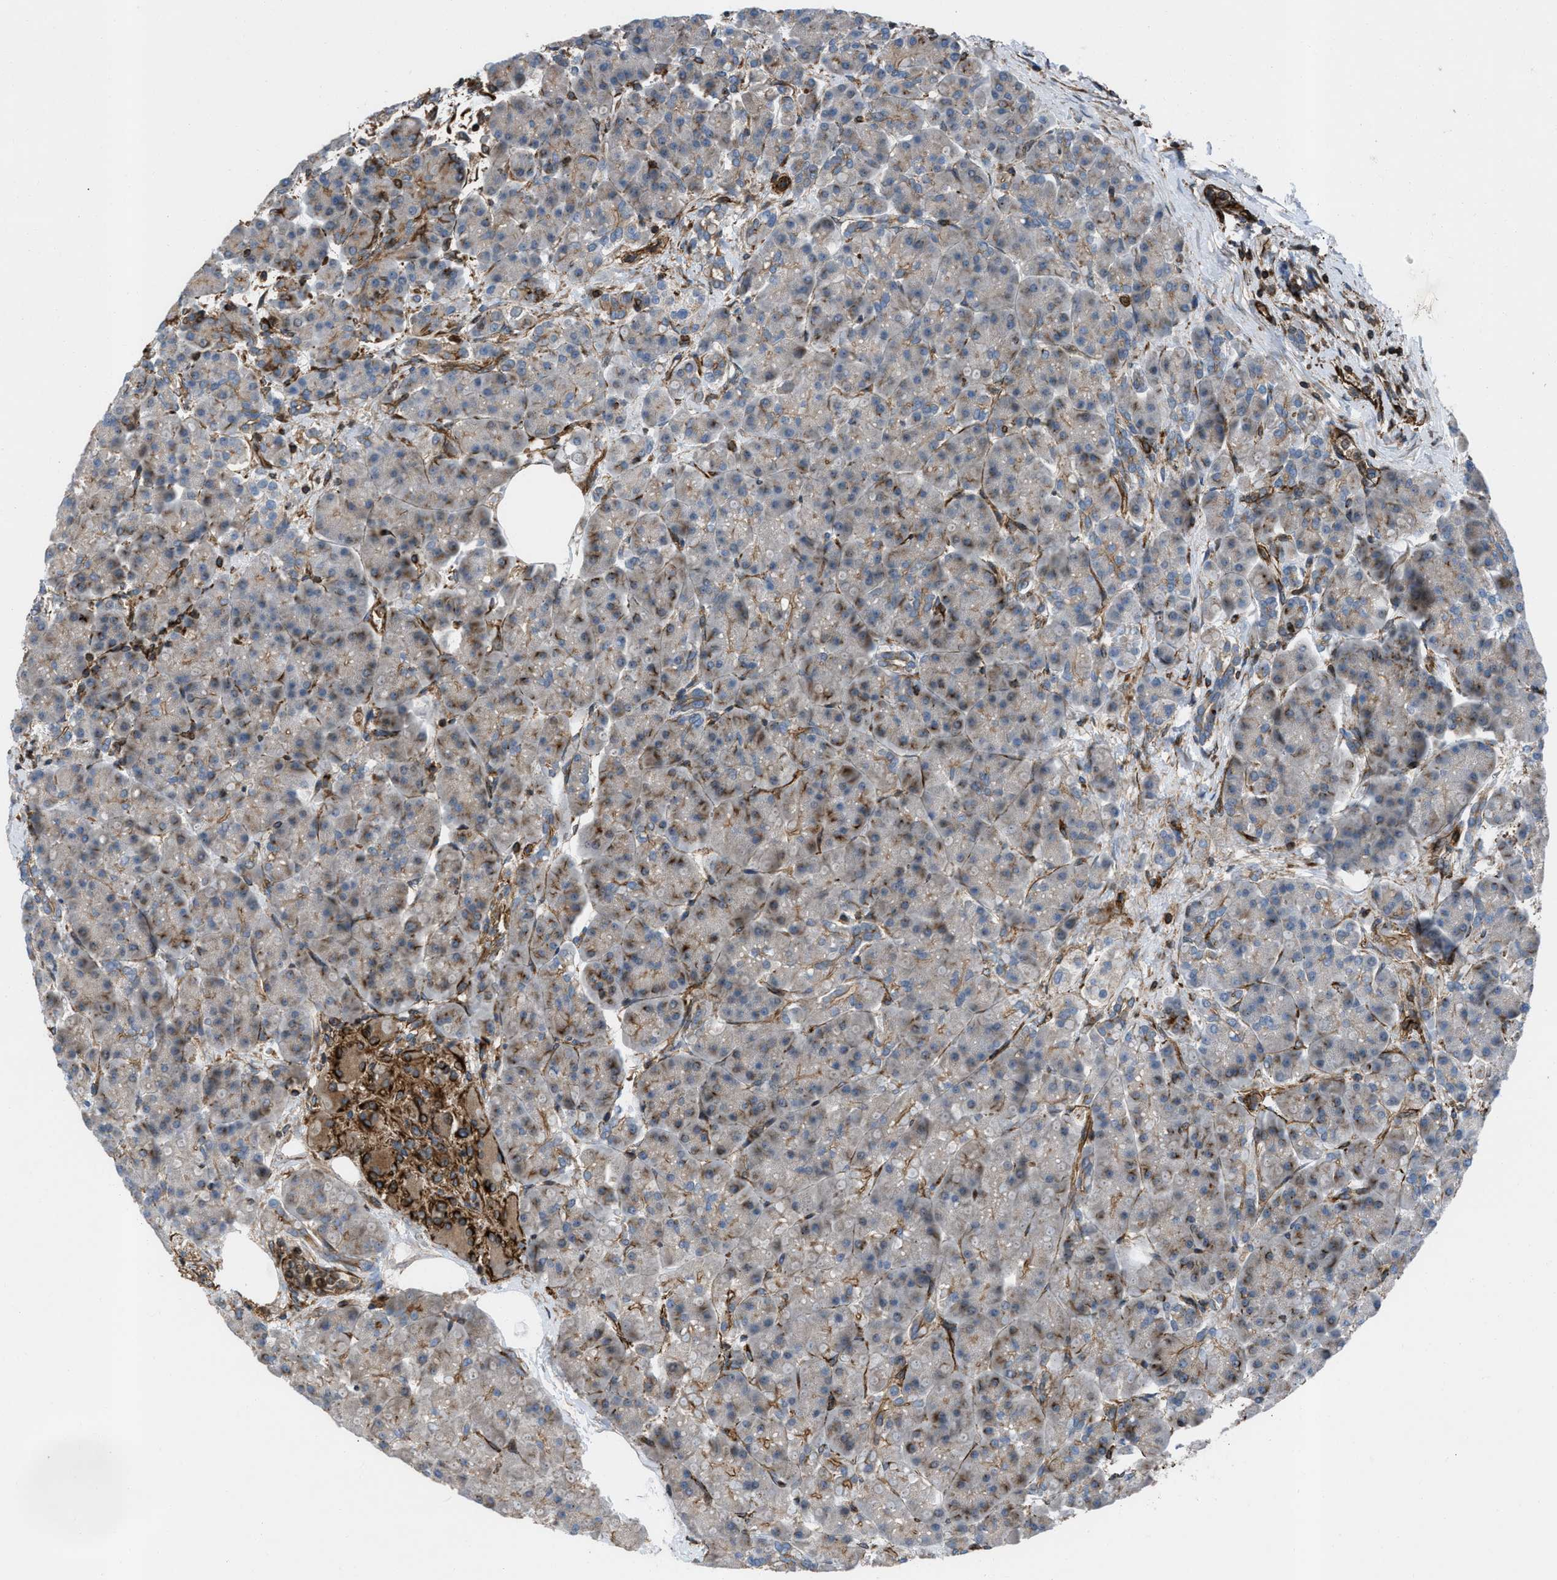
{"staining": {"intensity": "moderate", "quantity": "<25%", "location": "cytoplasmic/membranous"}, "tissue": "pancreas", "cell_type": "Exocrine glandular cells", "image_type": "normal", "snomed": [{"axis": "morphology", "description": "Normal tissue, NOS"}, {"axis": "topography", "description": "Pancreas"}], "caption": "Immunohistochemical staining of unremarkable pancreas exhibits <25% levels of moderate cytoplasmic/membranous protein staining in about <25% of exocrine glandular cells.", "gene": "PTPRE", "patient": {"sex": "female", "age": 70}}